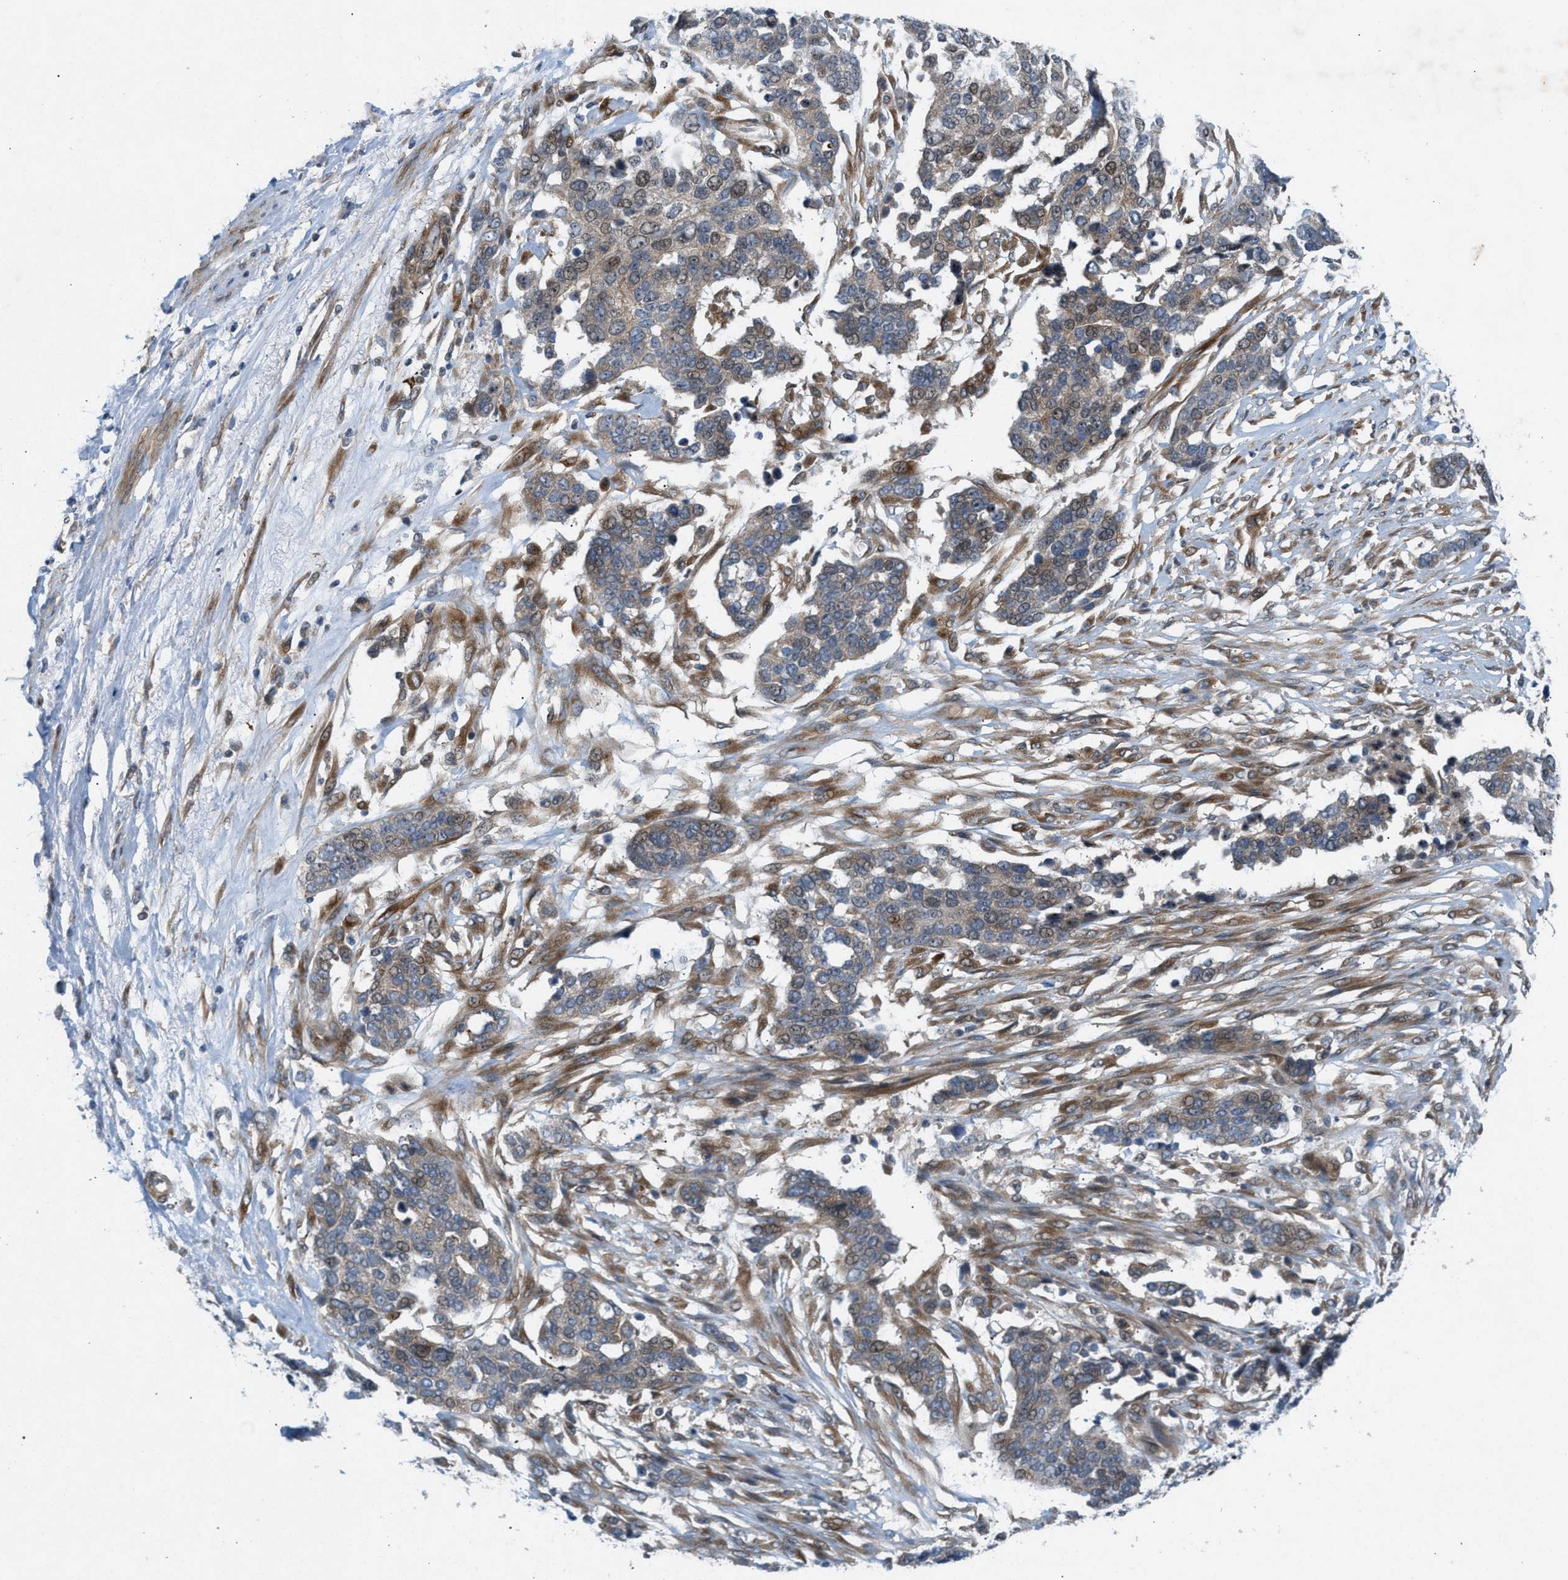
{"staining": {"intensity": "weak", "quantity": "<25%", "location": "cytoplasmic/membranous"}, "tissue": "ovarian cancer", "cell_type": "Tumor cells", "image_type": "cancer", "snomed": [{"axis": "morphology", "description": "Cystadenocarcinoma, serous, NOS"}, {"axis": "topography", "description": "Ovary"}], "caption": "Serous cystadenocarcinoma (ovarian) was stained to show a protein in brown. There is no significant expression in tumor cells.", "gene": "CYB5D1", "patient": {"sex": "female", "age": 44}}